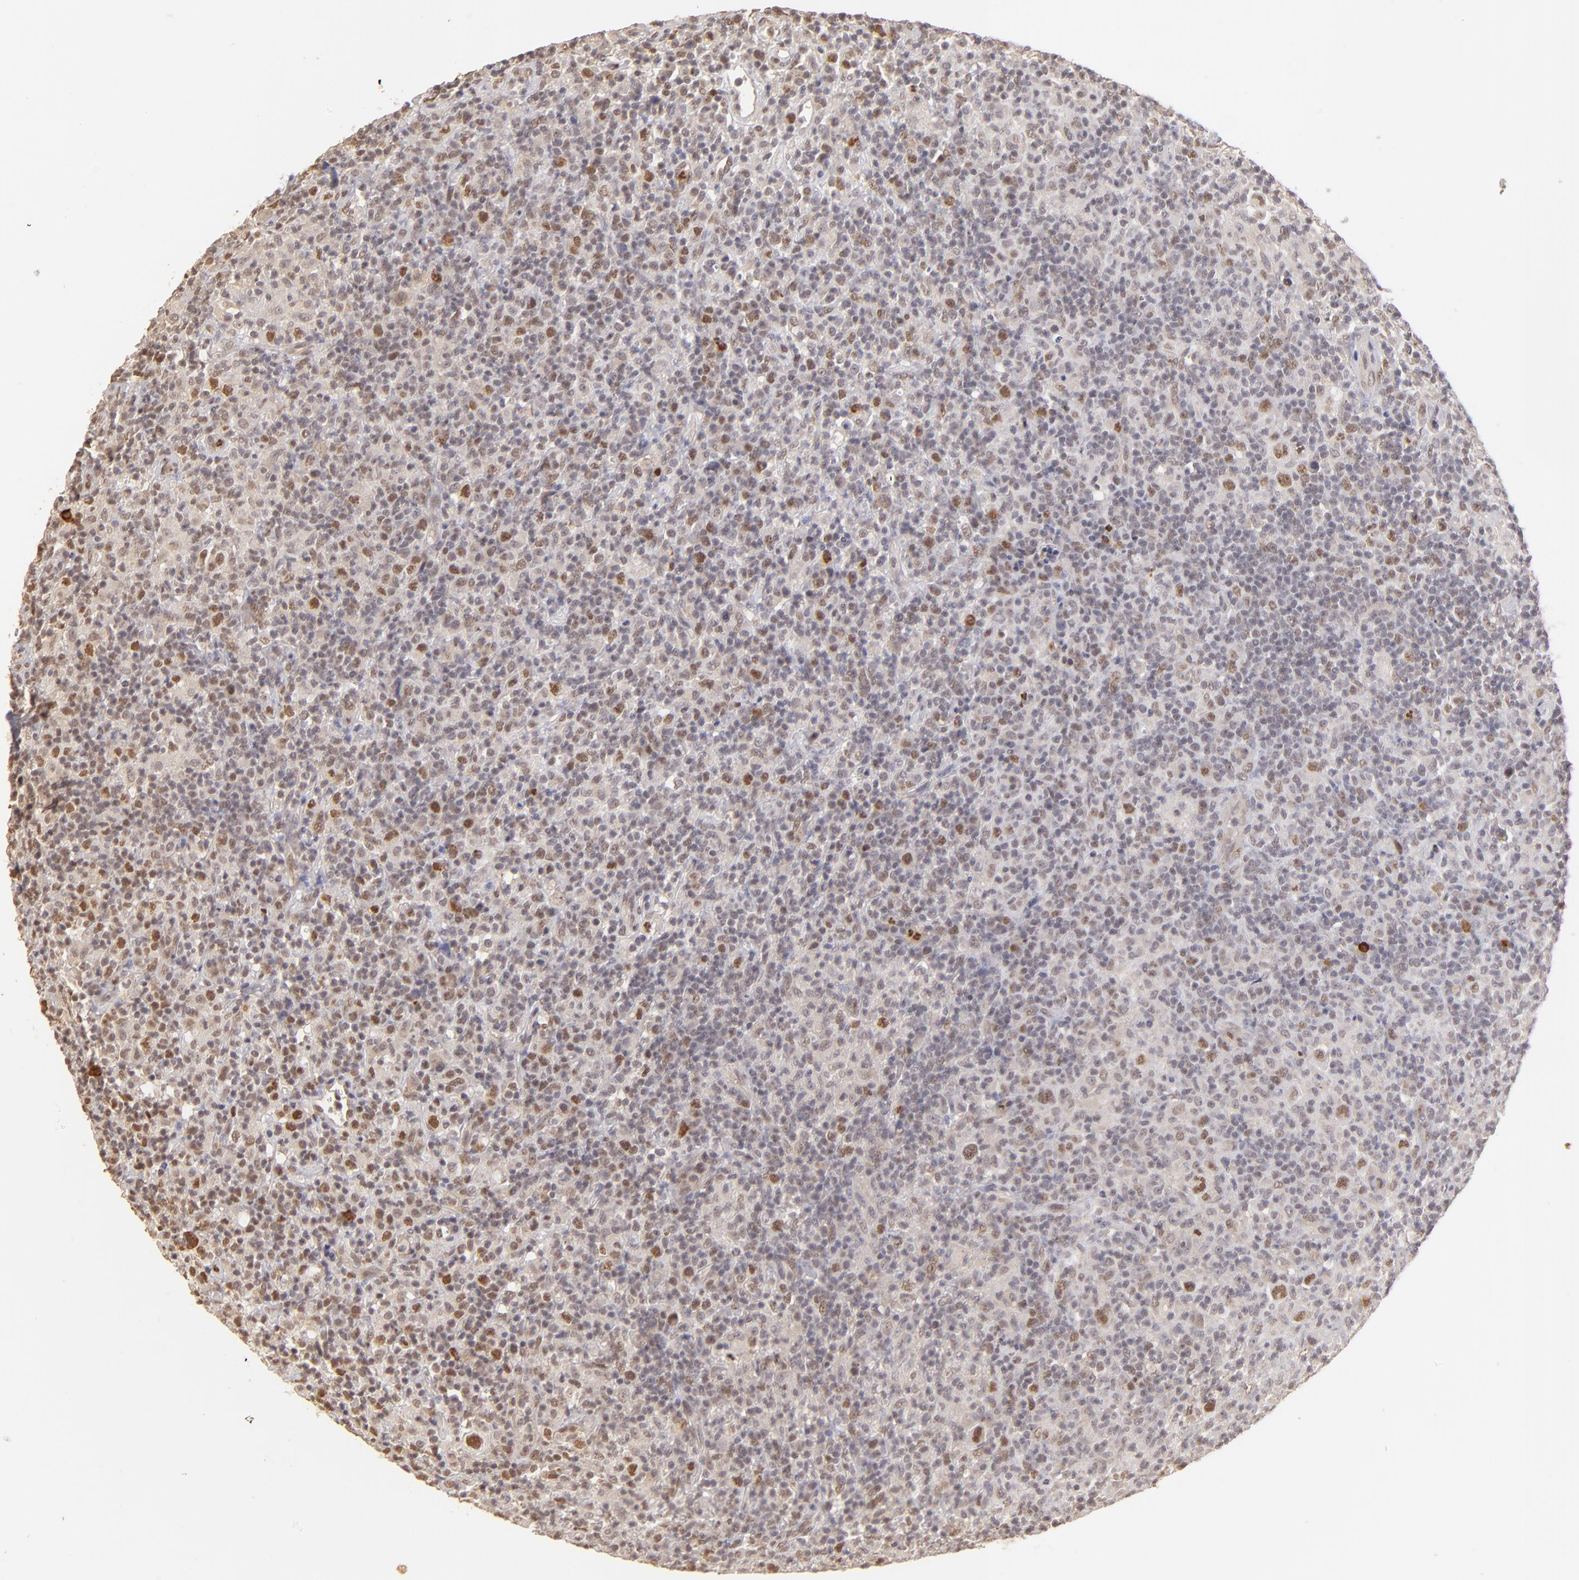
{"staining": {"intensity": "moderate", "quantity": "25%-75%", "location": "nuclear"}, "tissue": "lymphoma", "cell_type": "Tumor cells", "image_type": "cancer", "snomed": [{"axis": "morphology", "description": "Hodgkin's disease, NOS"}, {"axis": "topography", "description": "Lymph node"}], "caption": "The photomicrograph displays a brown stain indicating the presence of a protein in the nuclear of tumor cells in Hodgkin's disease.", "gene": "NFE2", "patient": {"sex": "male", "age": 65}}